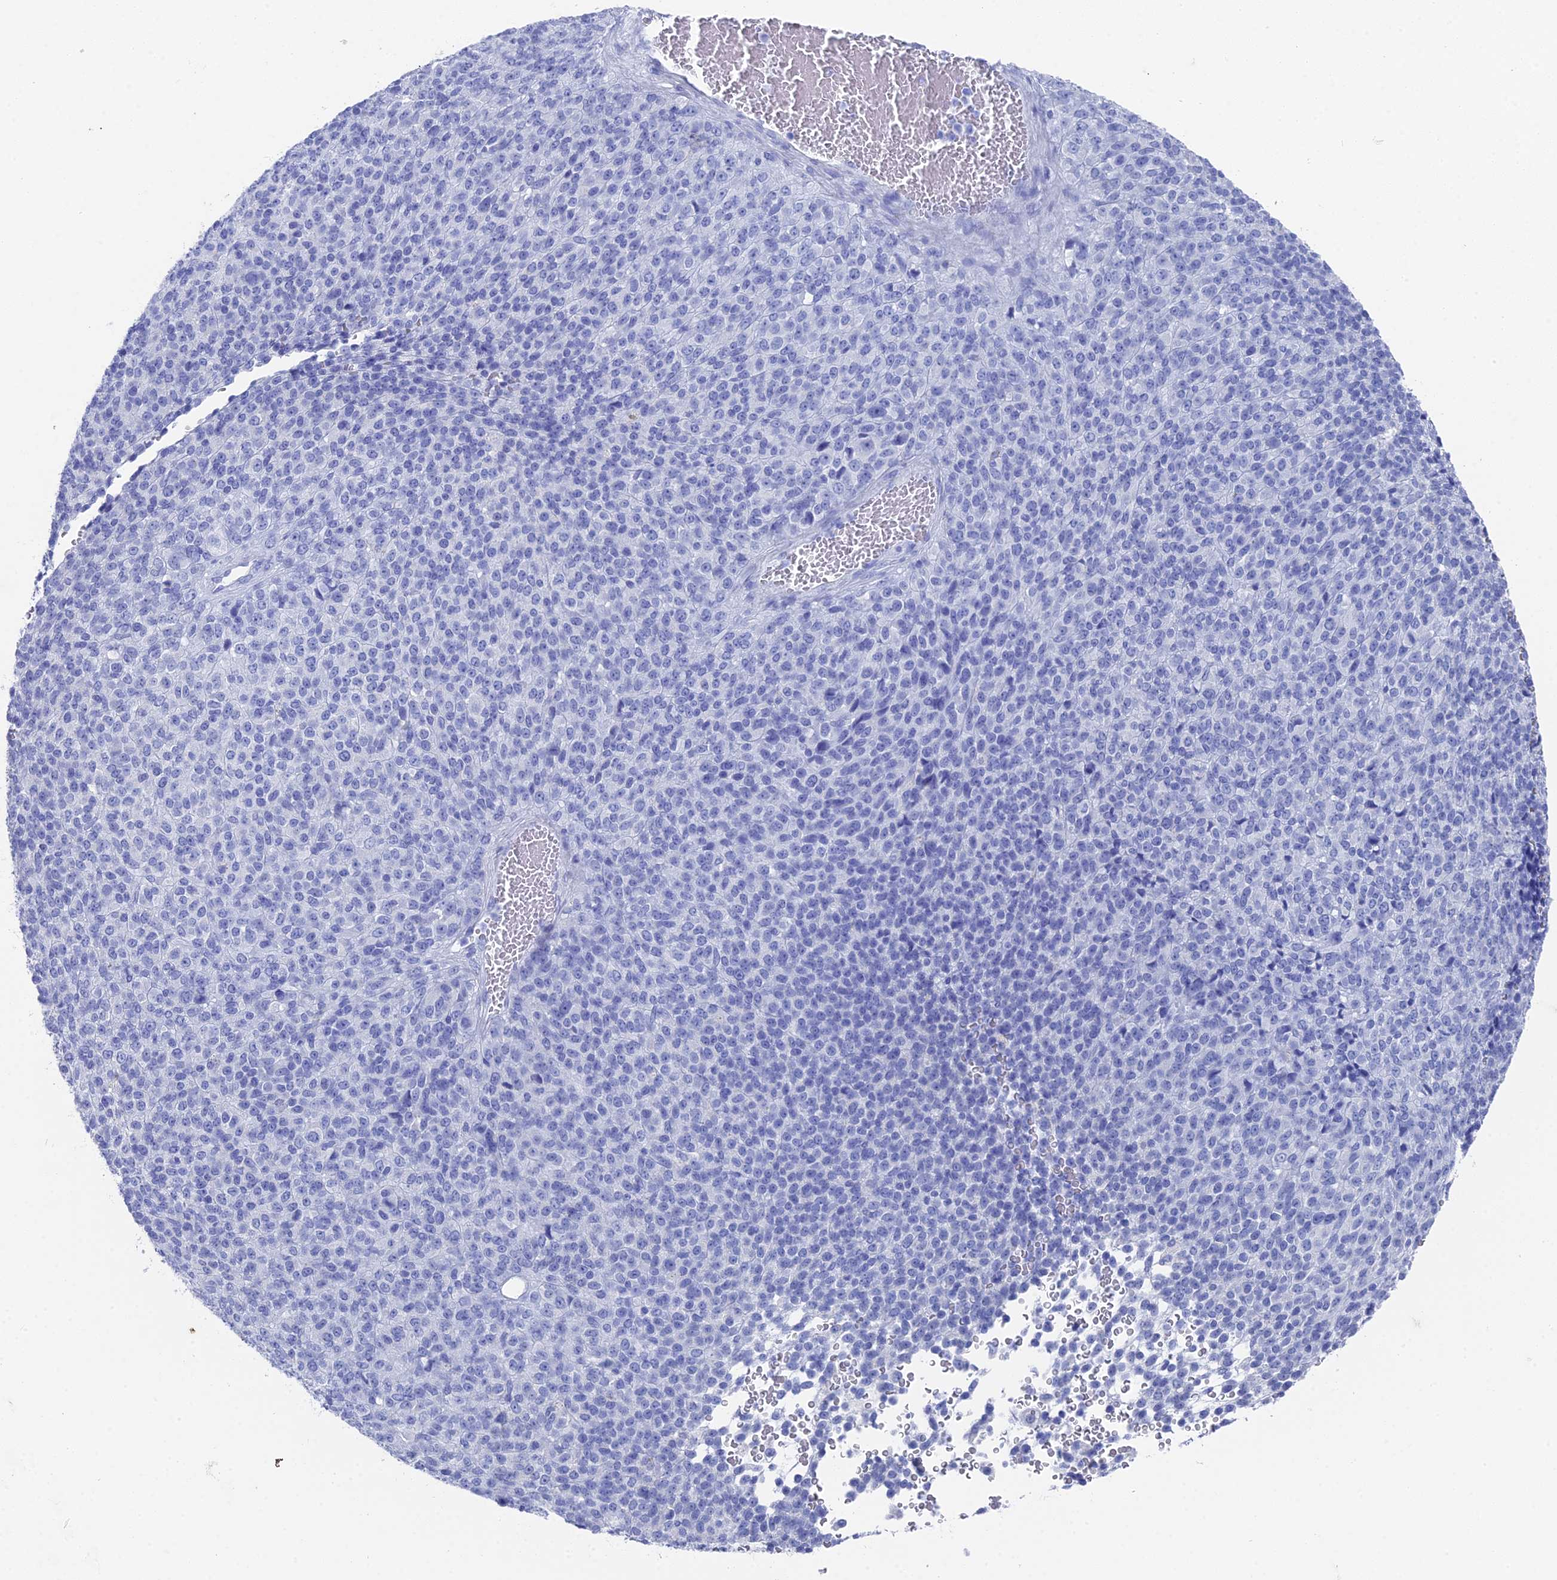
{"staining": {"intensity": "negative", "quantity": "none", "location": "none"}, "tissue": "melanoma", "cell_type": "Tumor cells", "image_type": "cancer", "snomed": [{"axis": "morphology", "description": "Malignant melanoma, Metastatic site"}, {"axis": "topography", "description": "Brain"}], "caption": "This image is of malignant melanoma (metastatic site) stained with immunohistochemistry (IHC) to label a protein in brown with the nuclei are counter-stained blue. There is no staining in tumor cells.", "gene": "ENPP3", "patient": {"sex": "female", "age": 56}}